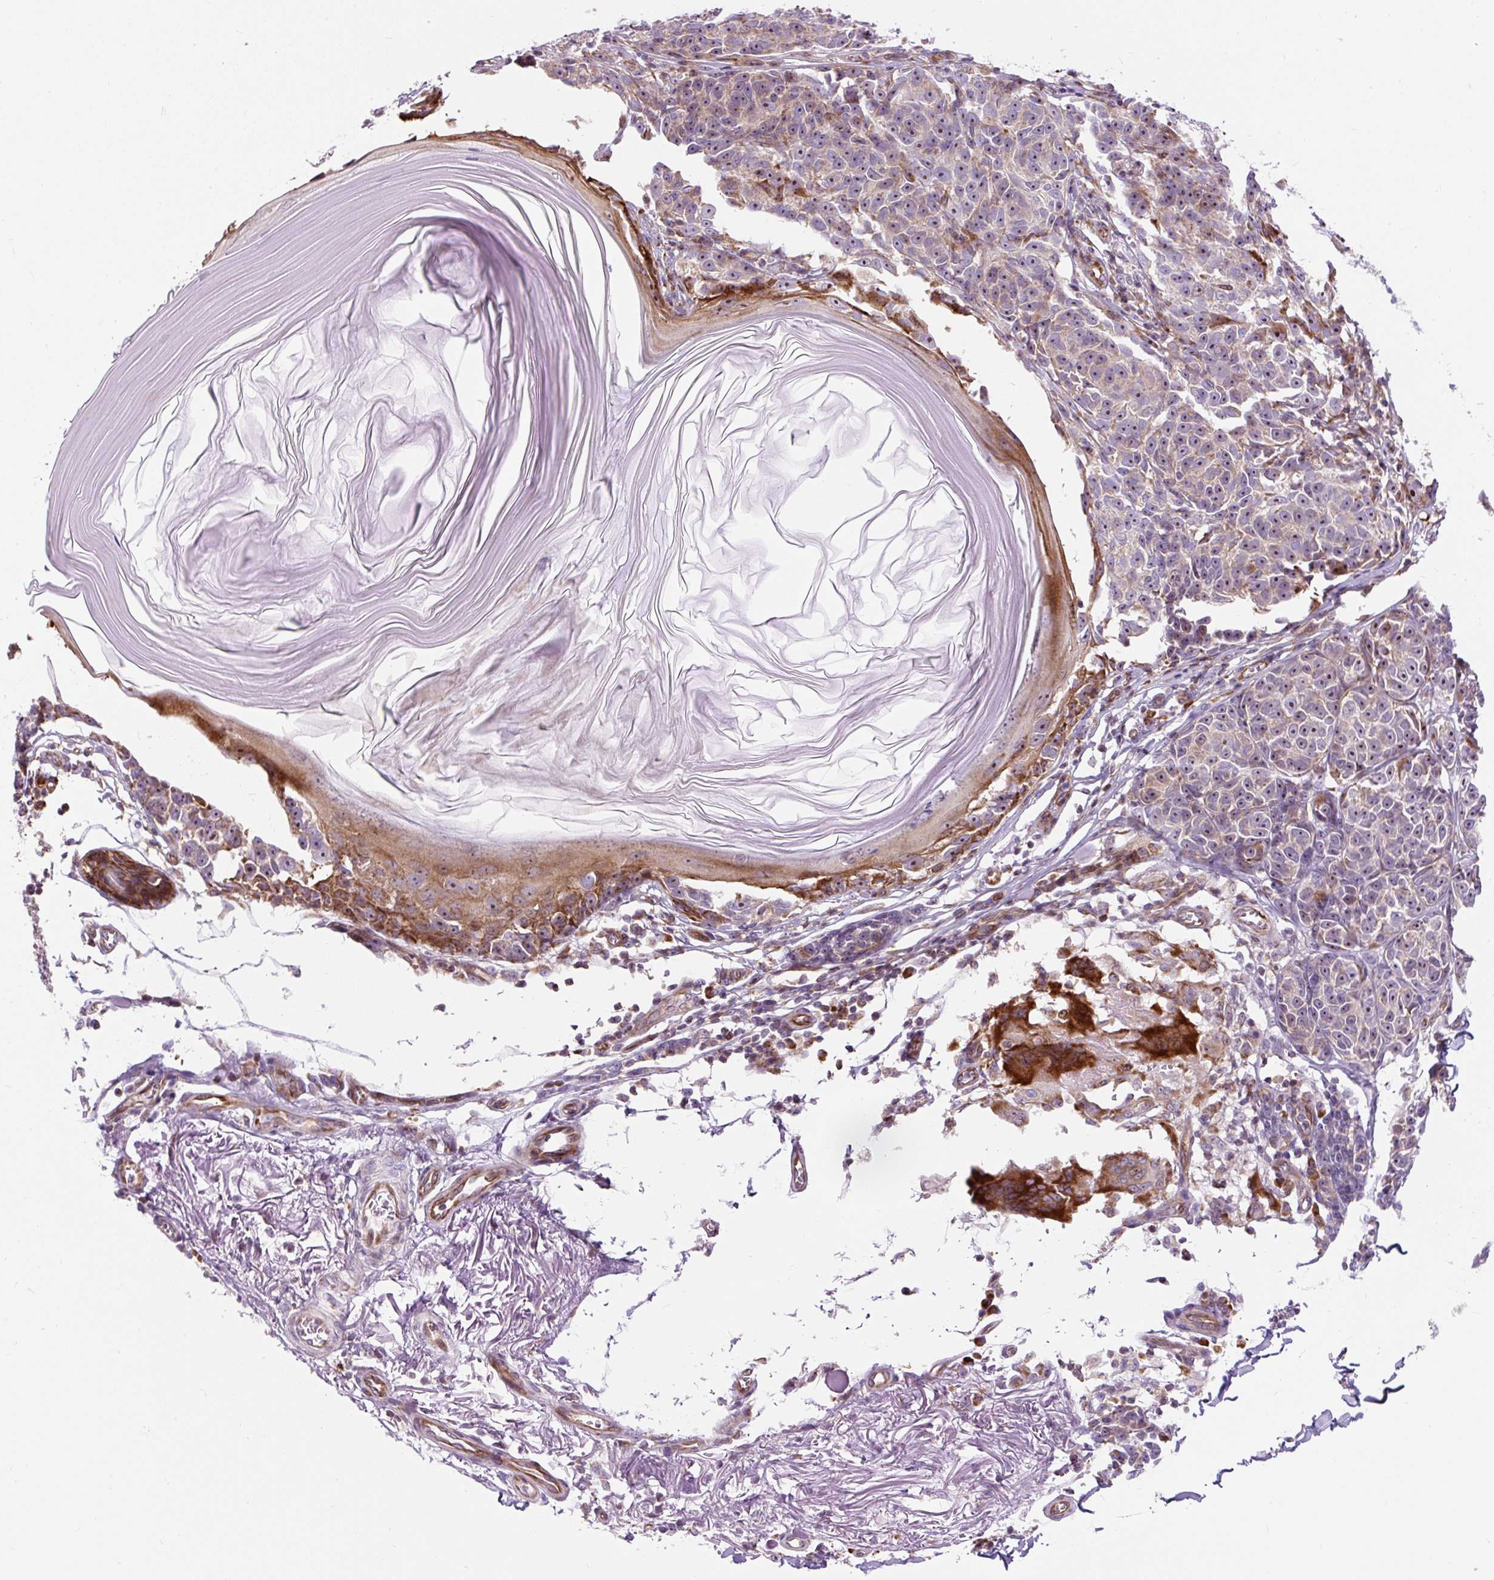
{"staining": {"intensity": "weak", "quantity": "25%-75%", "location": "cytoplasmic/membranous,nuclear"}, "tissue": "melanoma", "cell_type": "Tumor cells", "image_type": "cancer", "snomed": [{"axis": "morphology", "description": "Malignant melanoma, NOS"}, {"axis": "topography", "description": "Skin"}], "caption": "Immunohistochemical staining of human melanoma shows low levels of weak cytoplasmic/membranous and nuclear expression in about 25%-75% of tumor cells. Ihc stains the protein in brown and the nuclei are stained blue.", "gene": "CISD3", "patient": {"sex": "male", "age": 73}}